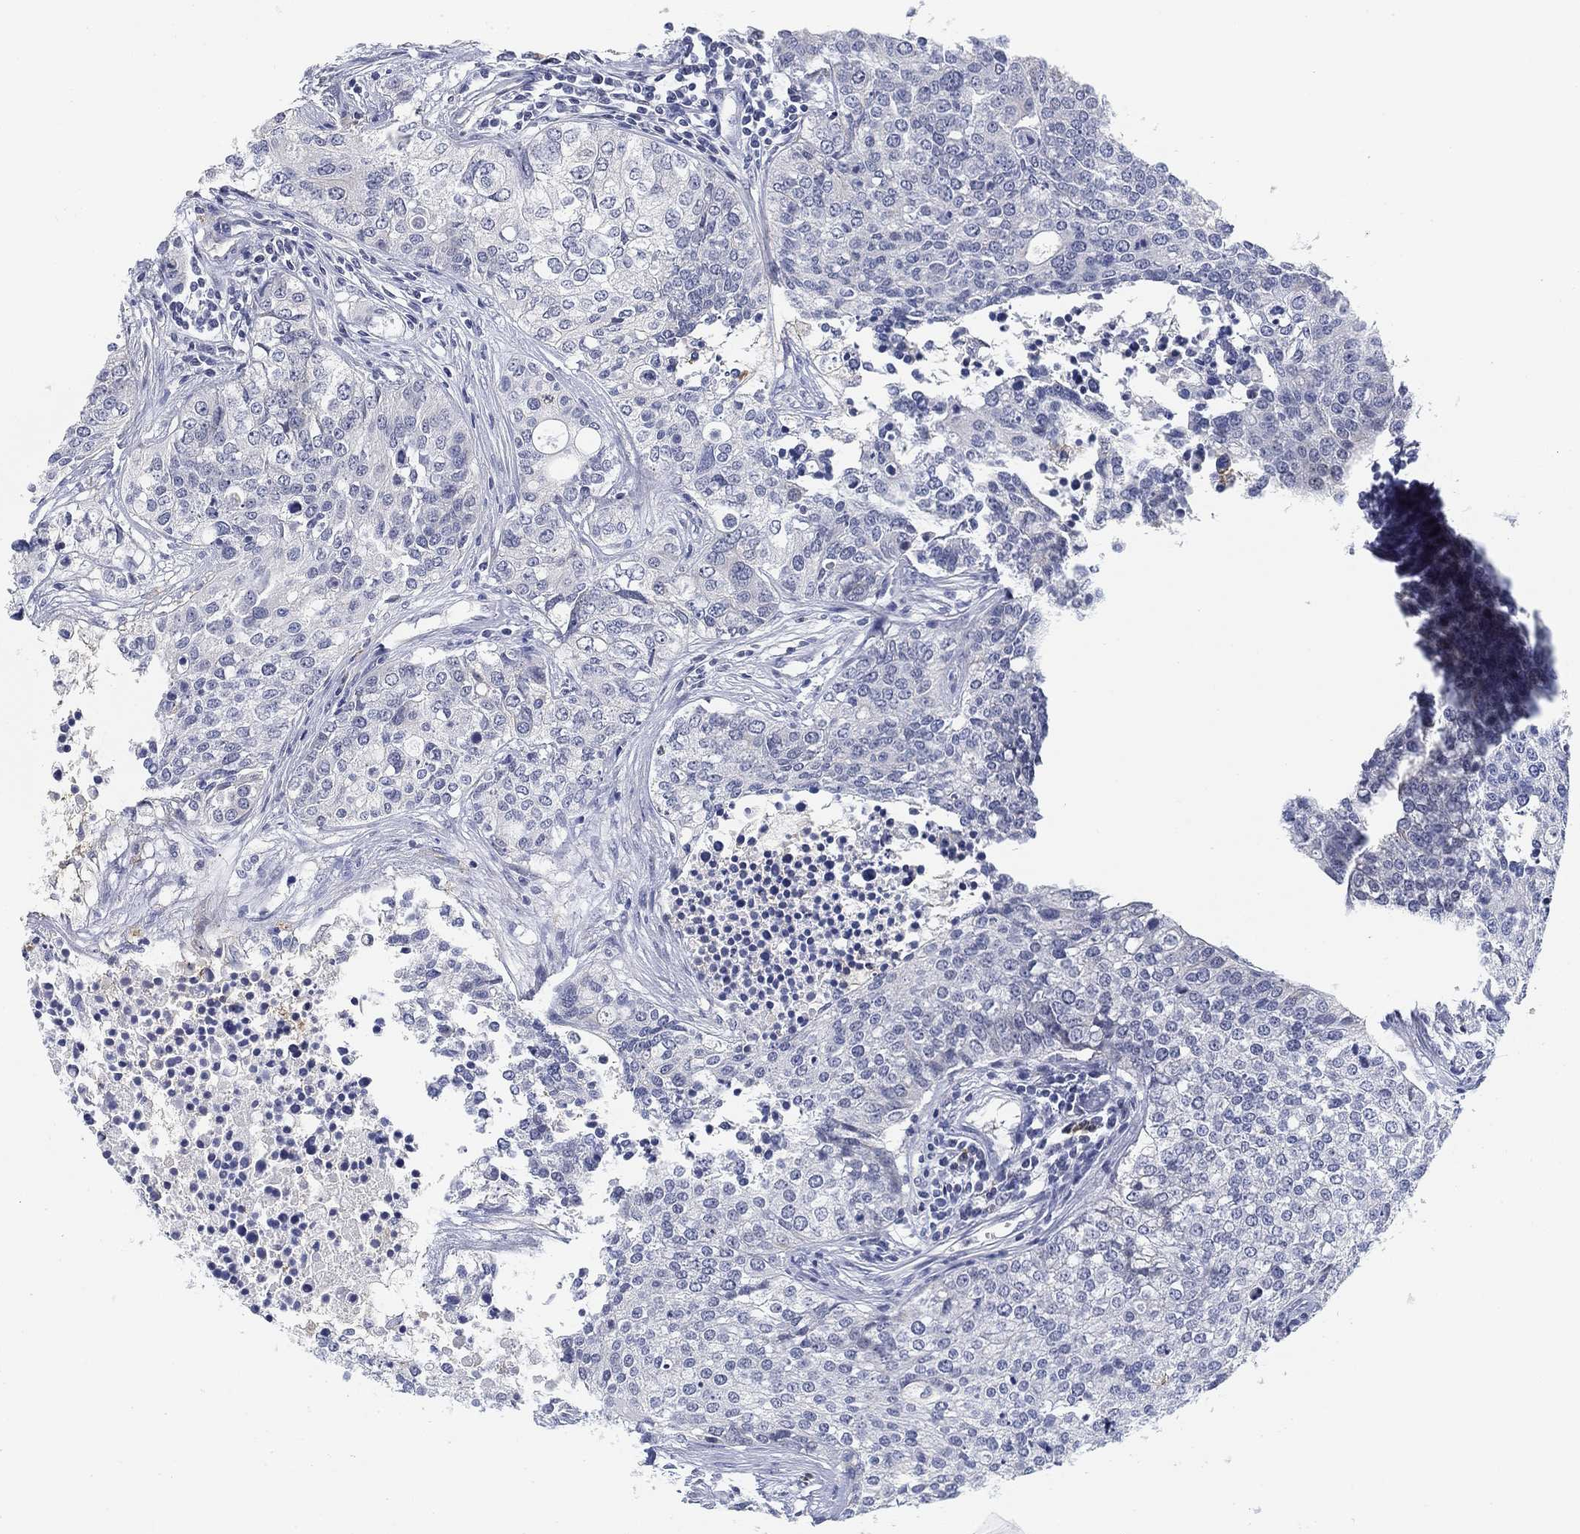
{"staining": {"intensity": "negative", "quantity": "none", "location": "none"}, "tissue": "carcinoid", "cell_type": "Tumor cells", "image_type": "cancer", "snomed": [{"axis": "morphology", "description": "Carcinoid, malignant, NOS"}, {"axis": "topography", "description": "Colon"}], "caption": "DAB (3,3'-diaminobenzidine) immunohistochemical staining of human carcinoid exhibits no significant expression in tumor cells.", "gene": "SLC2A5", "patient": {"sex": "male", "age": 81}}